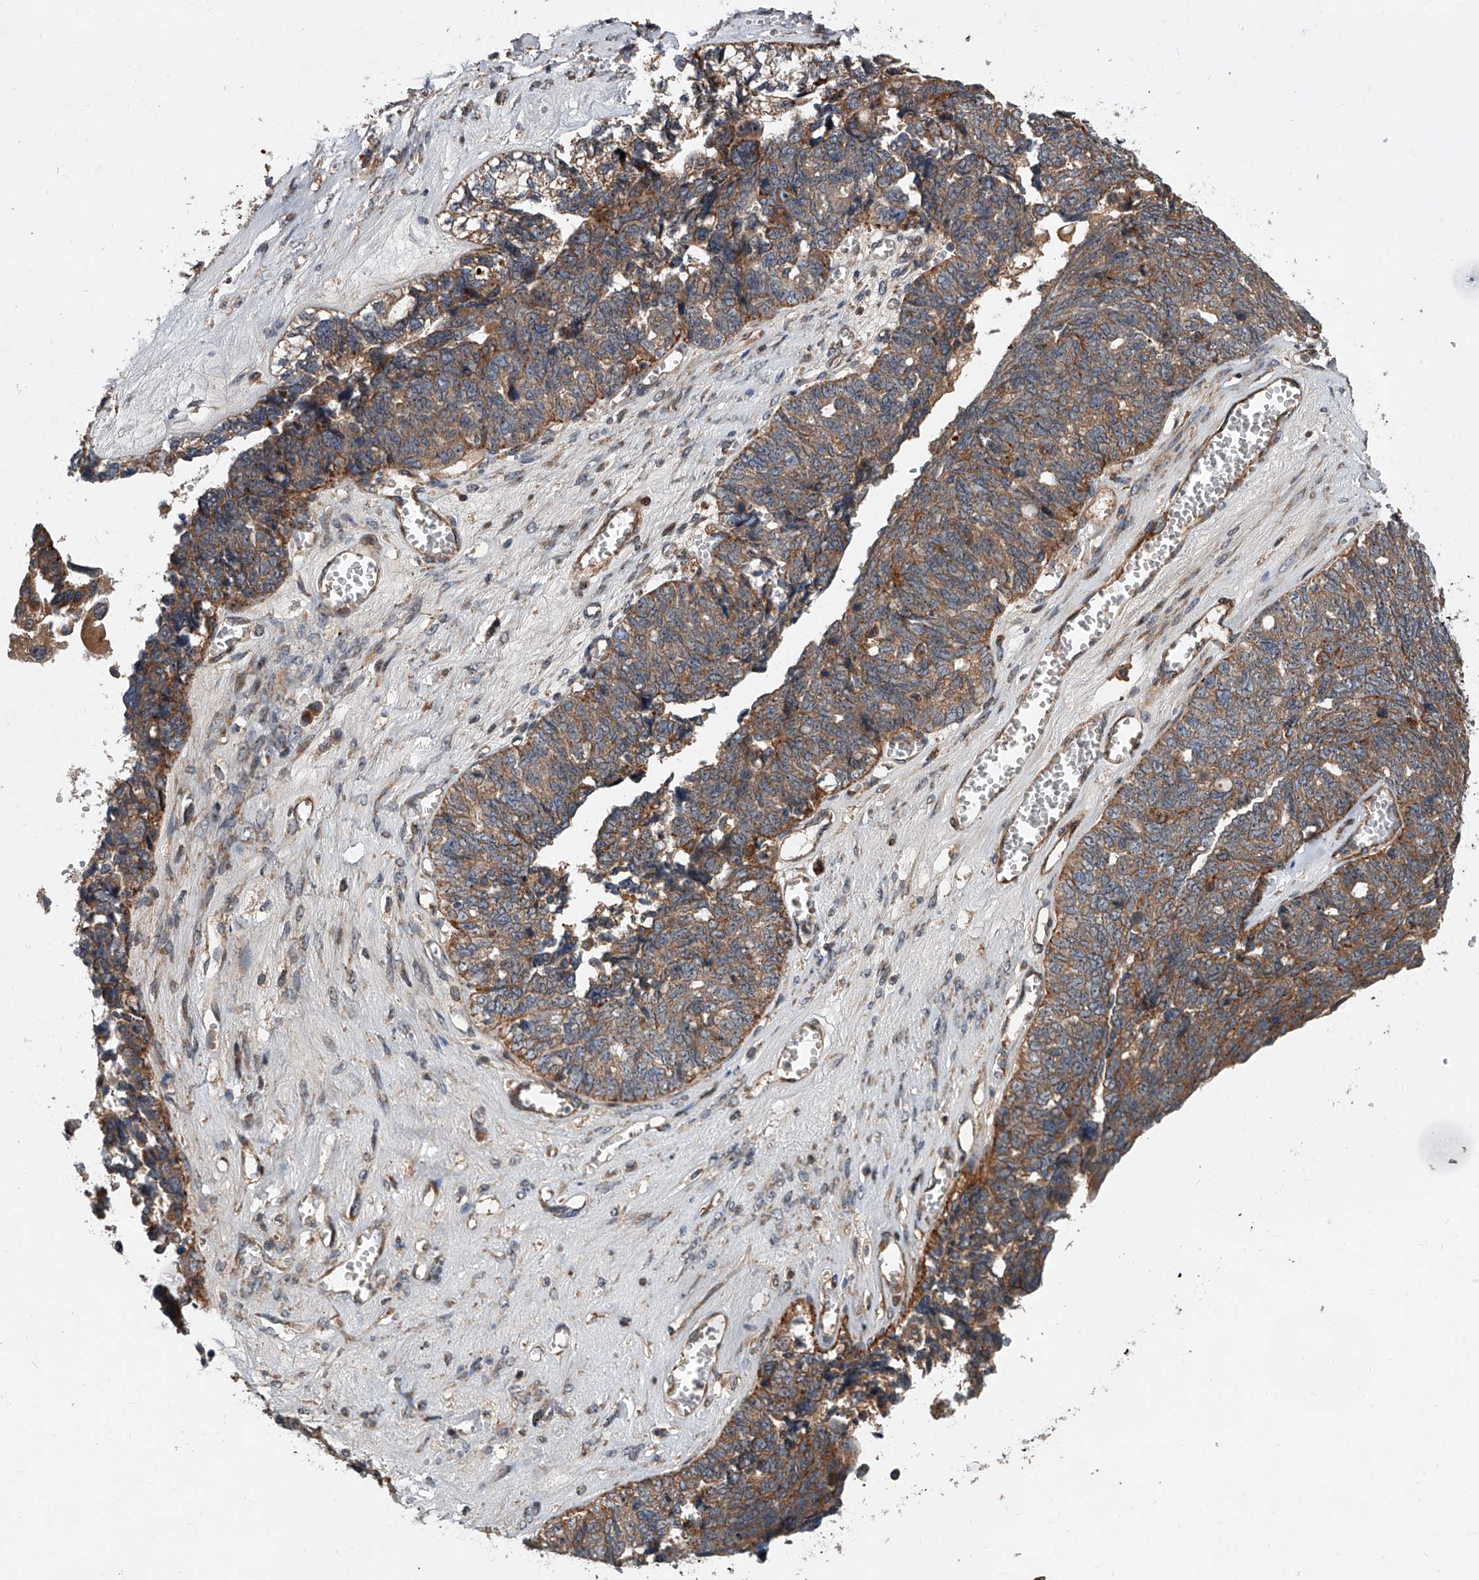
{"staining": {"intensity": "moderate", "quantity": ">75%", "location": "cytoplasmic/membranous"}, "tissue": "ovarian cancer", "cell_type": "Tumor cells", "image_type": "cancer", "snomed": [{"axis": "morphology", "description": "Cystadenocarcinoma, serous, NOS"}, {"axis": "topography", "description": "Ovary"}], "caption": "Protein staining by immunohistochemistry reveals moderate cytoplasmic/membranous positivity in approximately >75% of tumor cells in ovarian cancer.", "gene": "USP47", "patient": {"sex": "female", "age": 79}}